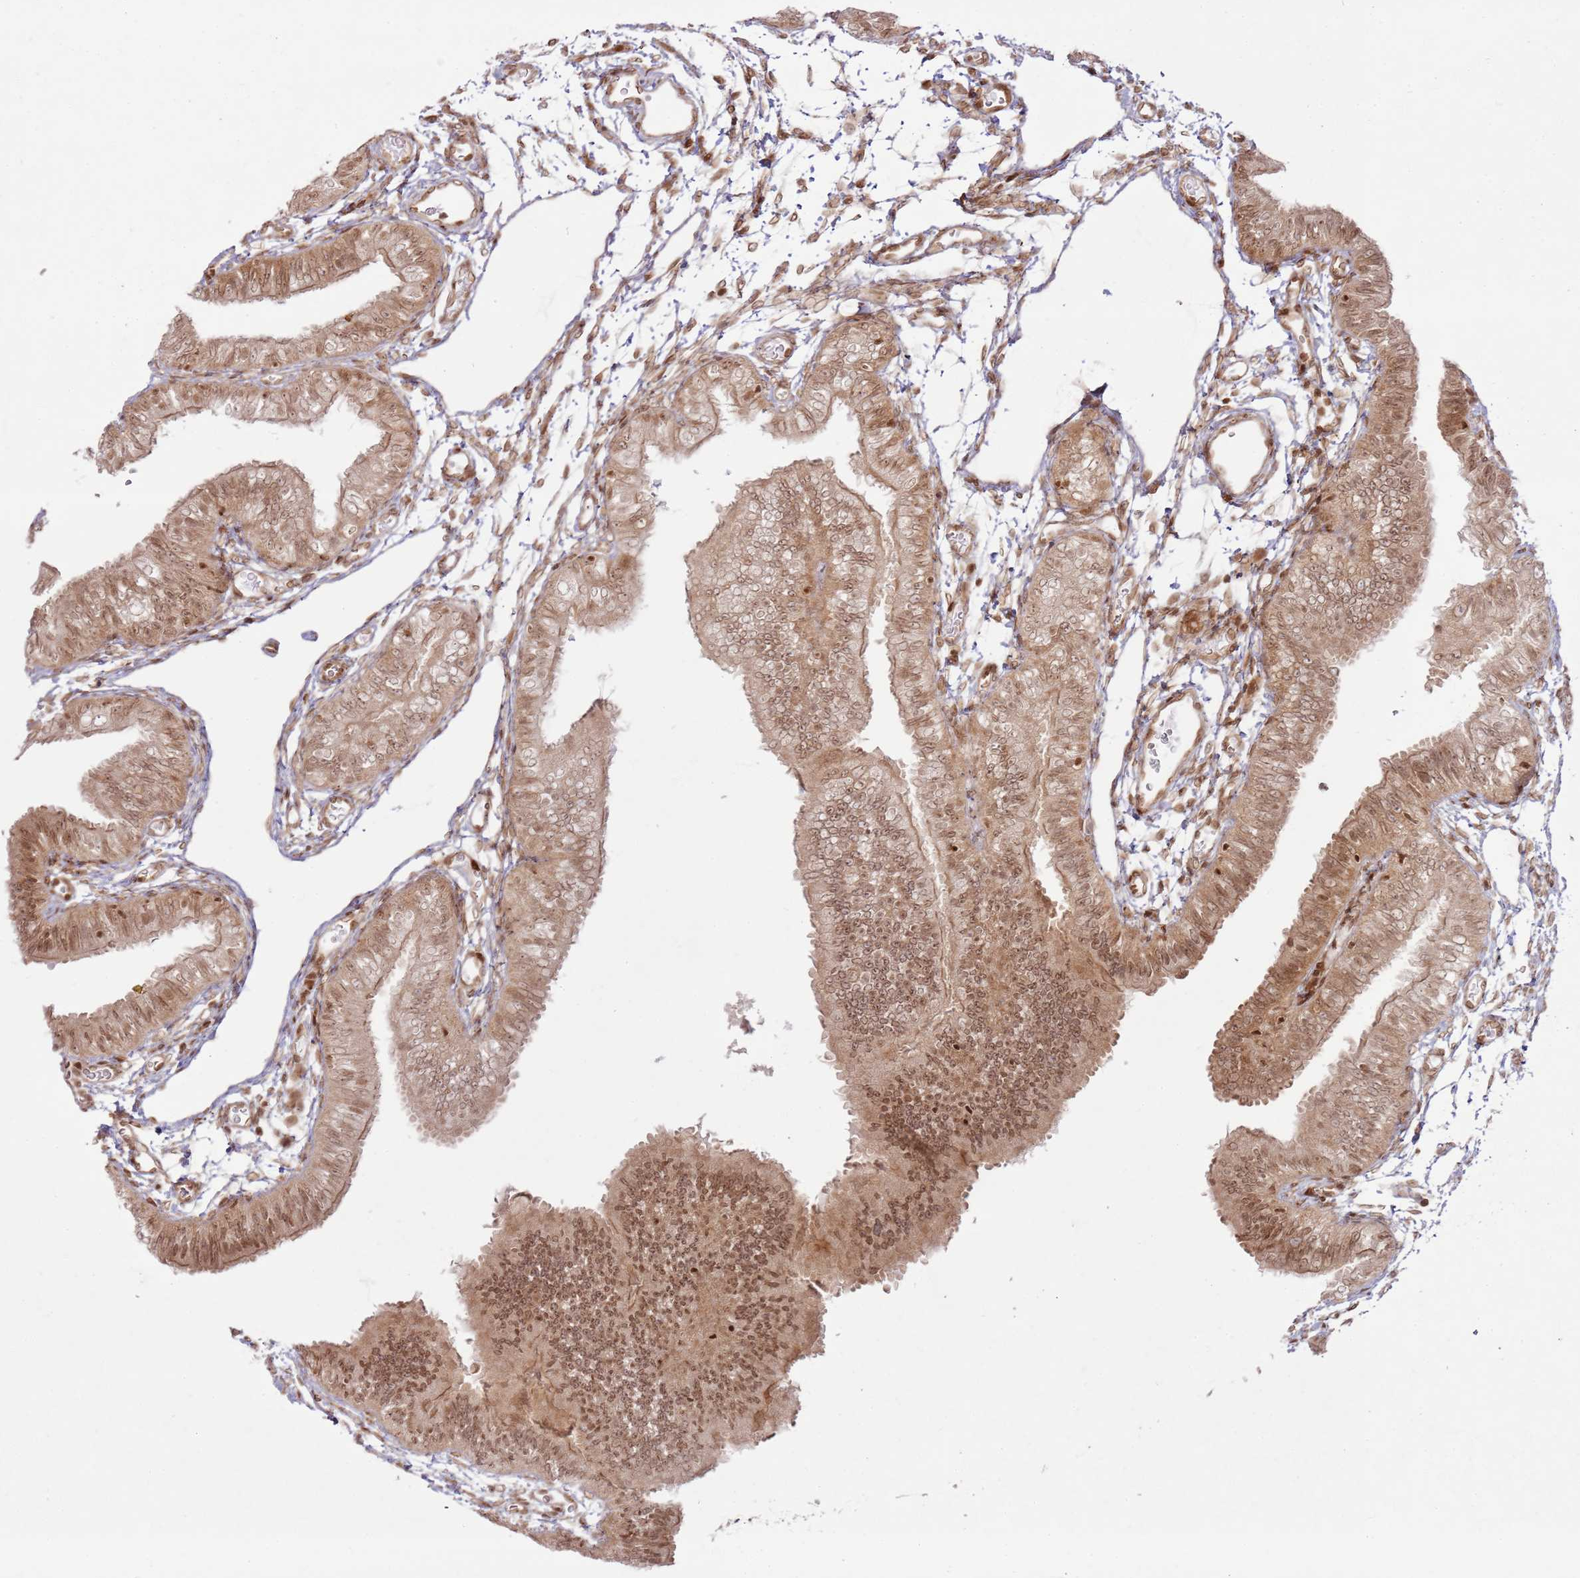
{"staining": {"intensity": "moderate", "quantity": ">75%", "location": "cytoplasmic/membranous,nuclear"}, "tissue": "fallopian tube", "cell_type": "Glandular cells", "image_type": "normal", "snomed": [{"axis": "morphology", "description": "Normal tissue, NOS"}, {"axis": "topography", "description": "Fallopian tube"}], "caption": "Immunohistochemistry (IHC) micrograph of unremarkable fallopian tube stained for a protein (brown), which shows medium levels of moderate cytoplasmic/membranous,nuclear positivity in about >75% of glandular cells.", "gene": "KLHL36", "patient": {"sex": "female", "age": 35}}